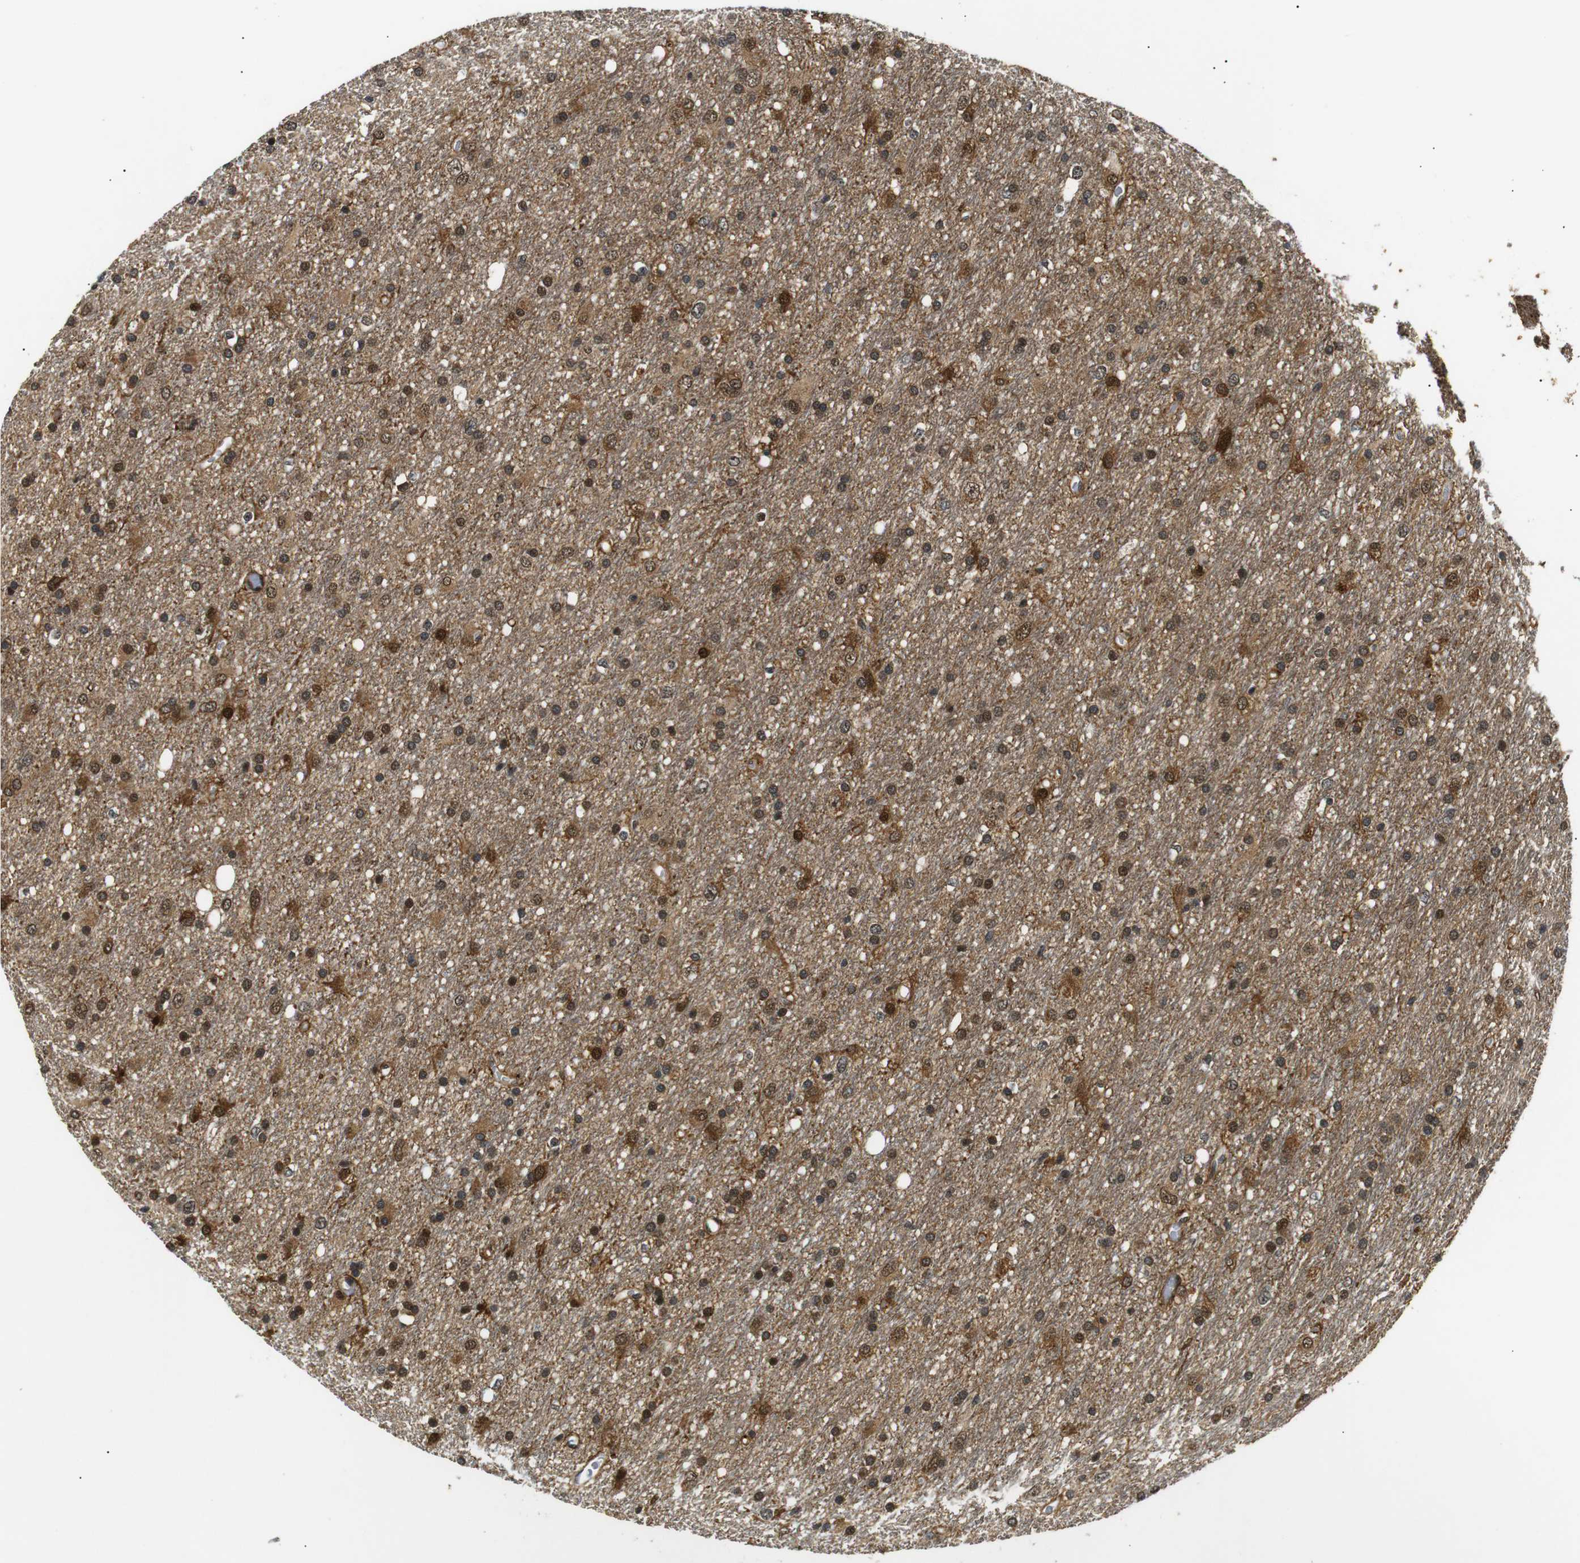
{"staining": {"intensity": "strong", "quantity": ">75%", "location": "cytoplasmic/membranous,nuclear"}, "tissue": "glioma", "cell_type": "Tumor cells", "image_type": "cancer", "snomed": [{"axis": "morphology", "description": "Glioma, malignant, Low grade"}, {"axis": "topography", "description": "Brain"}], "caption": "There is high levels of strong cytoplasmic/membranous and nuclear staining in tumor cells of malignant glioma (low-grade), as demonstrated by immunohistochemical staining (brown color).", "gene": "SKP1", "patient": {"sex": "male", "age": 77}}